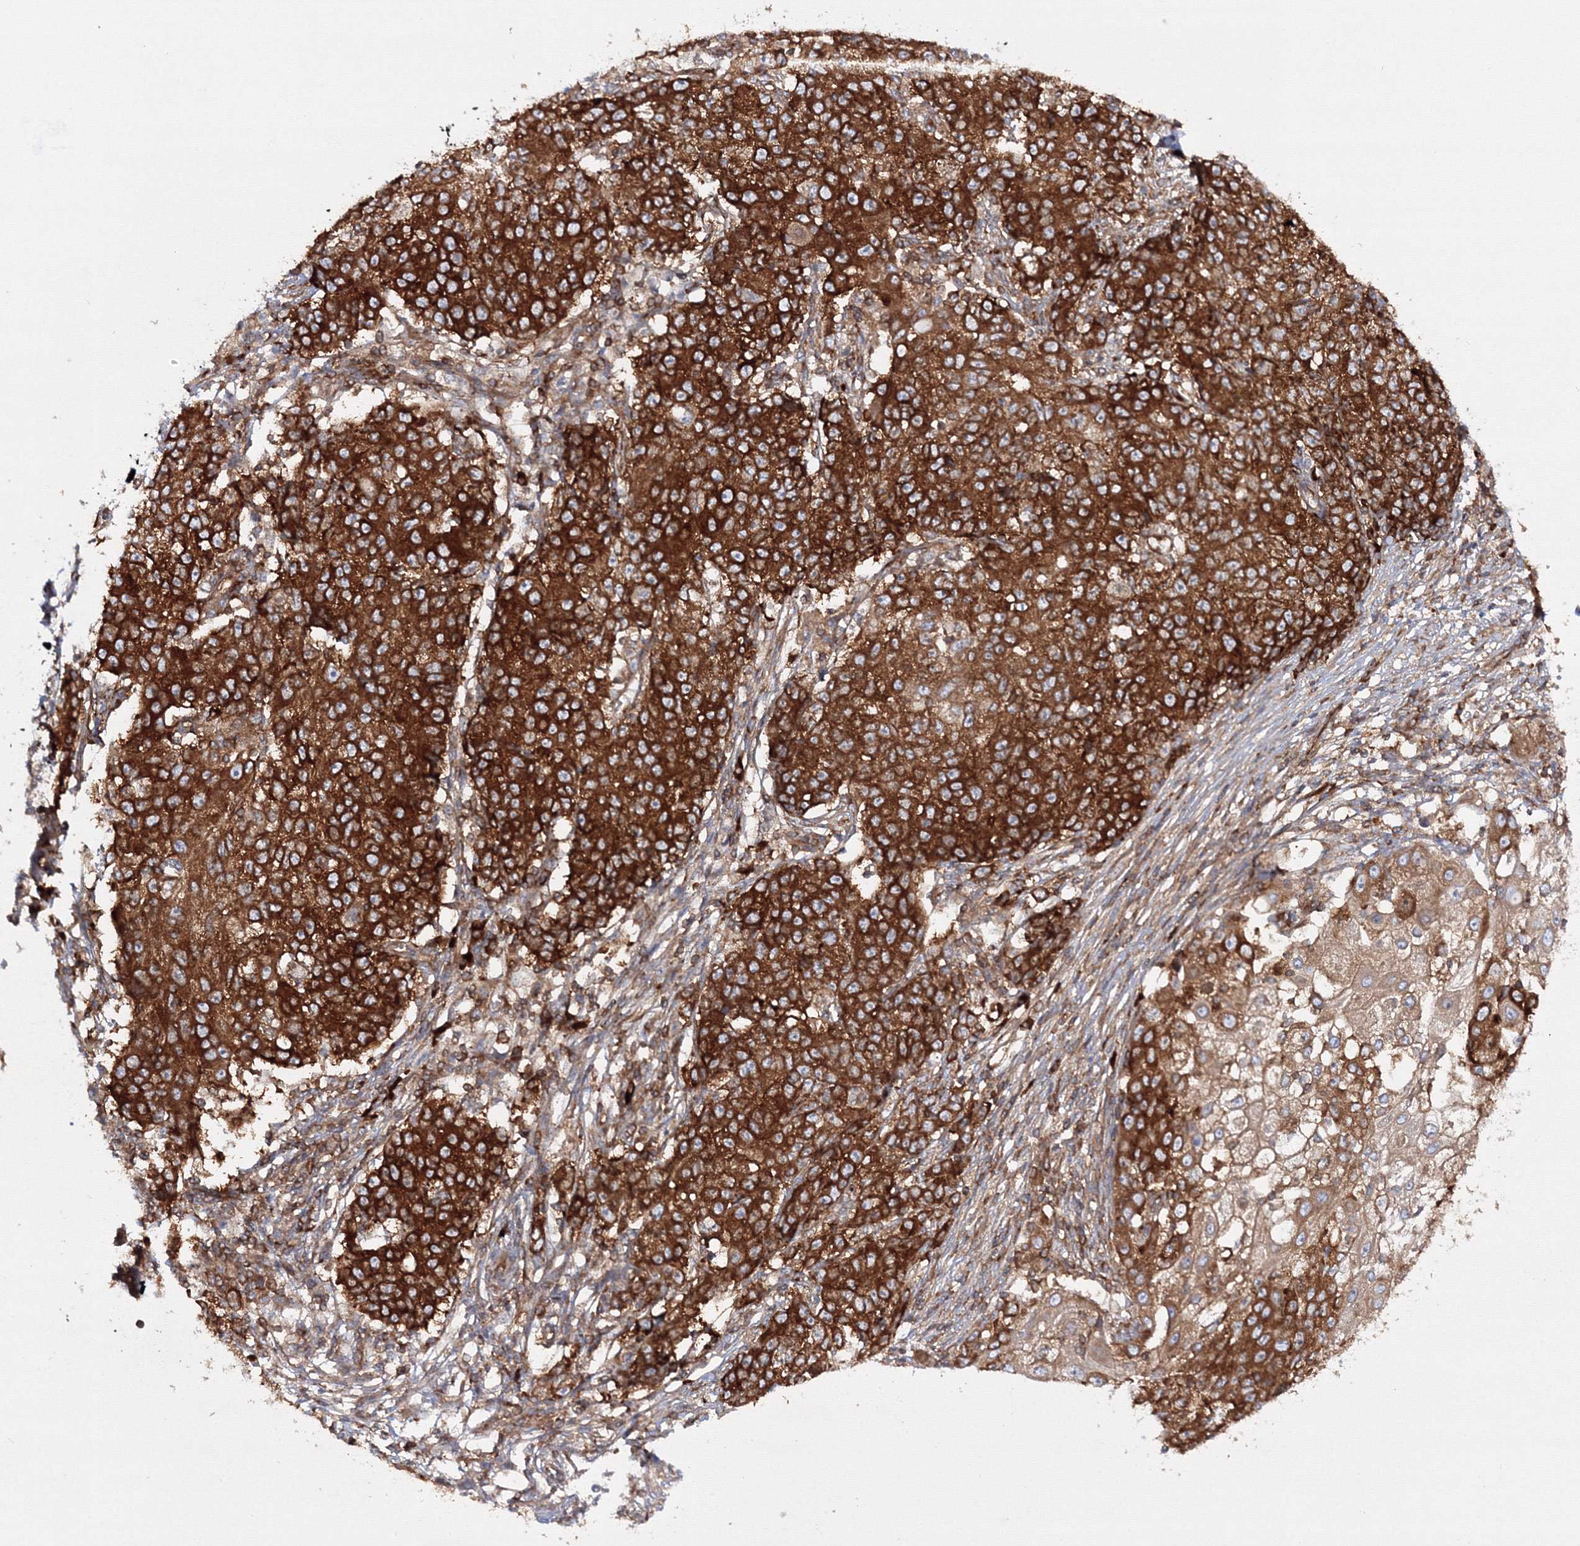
{"staining": {"intensity": "strong", "quantity": ">75%", "location": "cytoplasmic/membranous"}, "tissue": "ovarian cancer", "cell_type": "Tumor cells", "image_type": "cancer", "snomed": [{"axis": "morphology", "description": "Carcinoma, endometroid"}, {"axis": "topography", "description": "Ovary"}], "caption": "Approximately >75% of tumor cells in endometroid carcinoma (ovarian) reveal strong cytoplasmic/membranous protein staining as visualized by brown immunohistochemical staining.", "gene": "HARS1", "patient": {"sex": "female", "age": 42}}